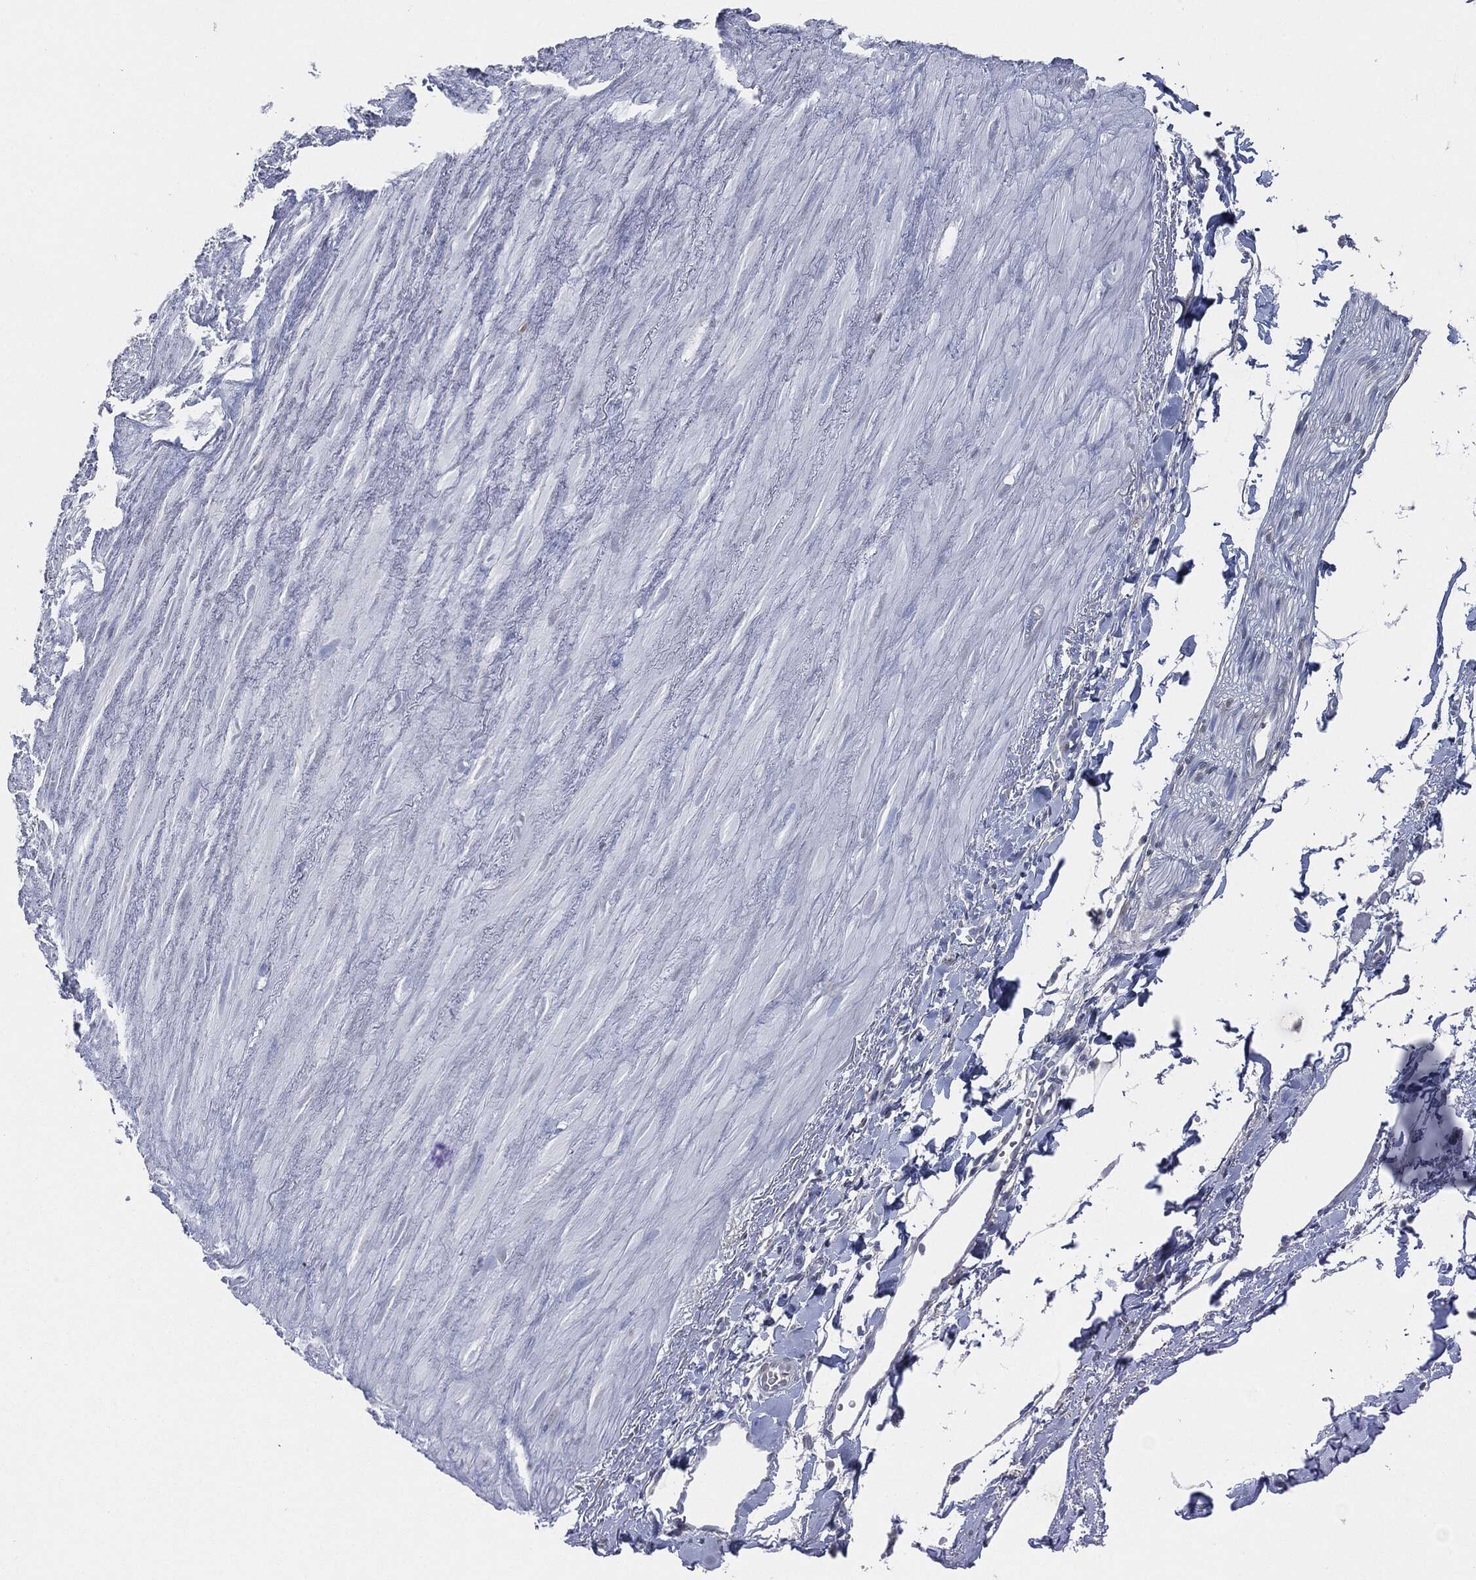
{"staining": {"intensity": "negative", "quantity": "none", "location": "none"}, "tissue": "adipose tissue", "cell_type": "Adipocytes", "image_type": "normal", "snomed": [{"axis": "morphology", "description": "Normal tissue, NOS"}, {"axis": "morphology", "description": "Adenocarcinoma, NOS"}, {"axis": "topography", "description": "Pancreas"}, {"axis": "topography", "description": "Peripheral nerve tissue"}], "caption": "Immunohistochemical staining of normal human adipose tissue reveals no significant expression in adipocytes.", "gene": "SIGLEC7", "patient": {"sex": "male", "age": 61}}